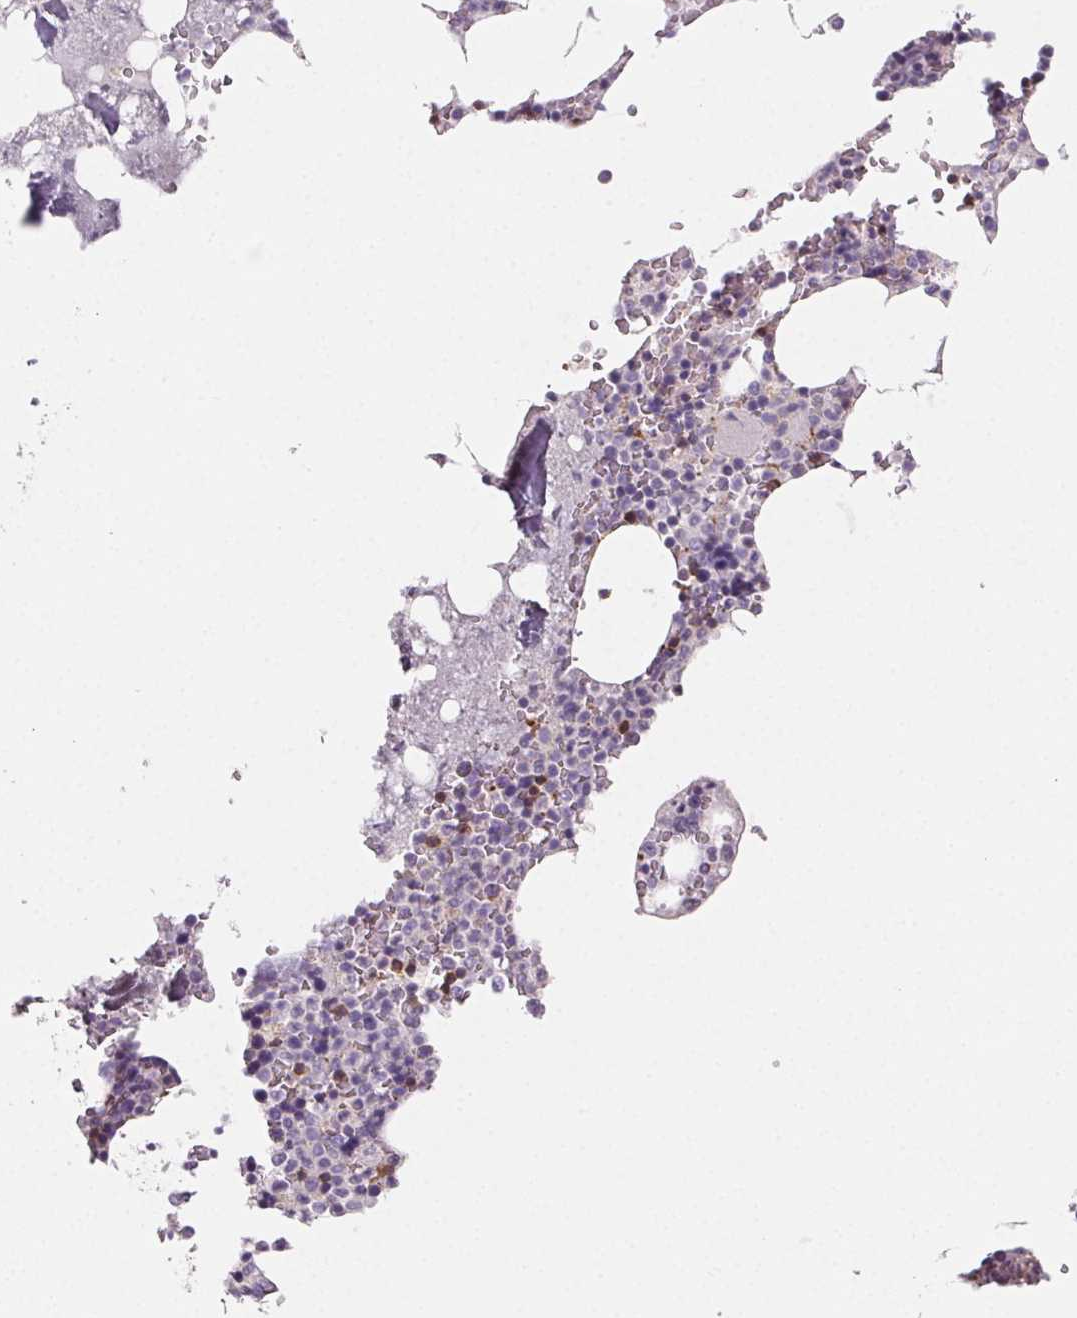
{"staining": {"intensity": "negative", "quantity": "none", "location": "none"}, "tissue": "bone marrow", "cell_type": "Hematopoietic cells", "image_type": "normal", "snomed": [{"axis": "morphology", "description": "Normal tissue, NOS"}, {"axis": "topography", "description": "Bone marrow"}], "caption": "Immunohistochemistry (IHC) photomicrograph of benign bone marrow stained for a protein (brown), which demonstrates no positivity in hematopoietic cells. (Stains: DAB (3,3'-diaminobenzidine) IHC with hematoxylin counter stain, Microscopy: brightfield microscopy at high magnification).", "gene": "GBP1", "patient": {"sex": "female", "age": 42}}